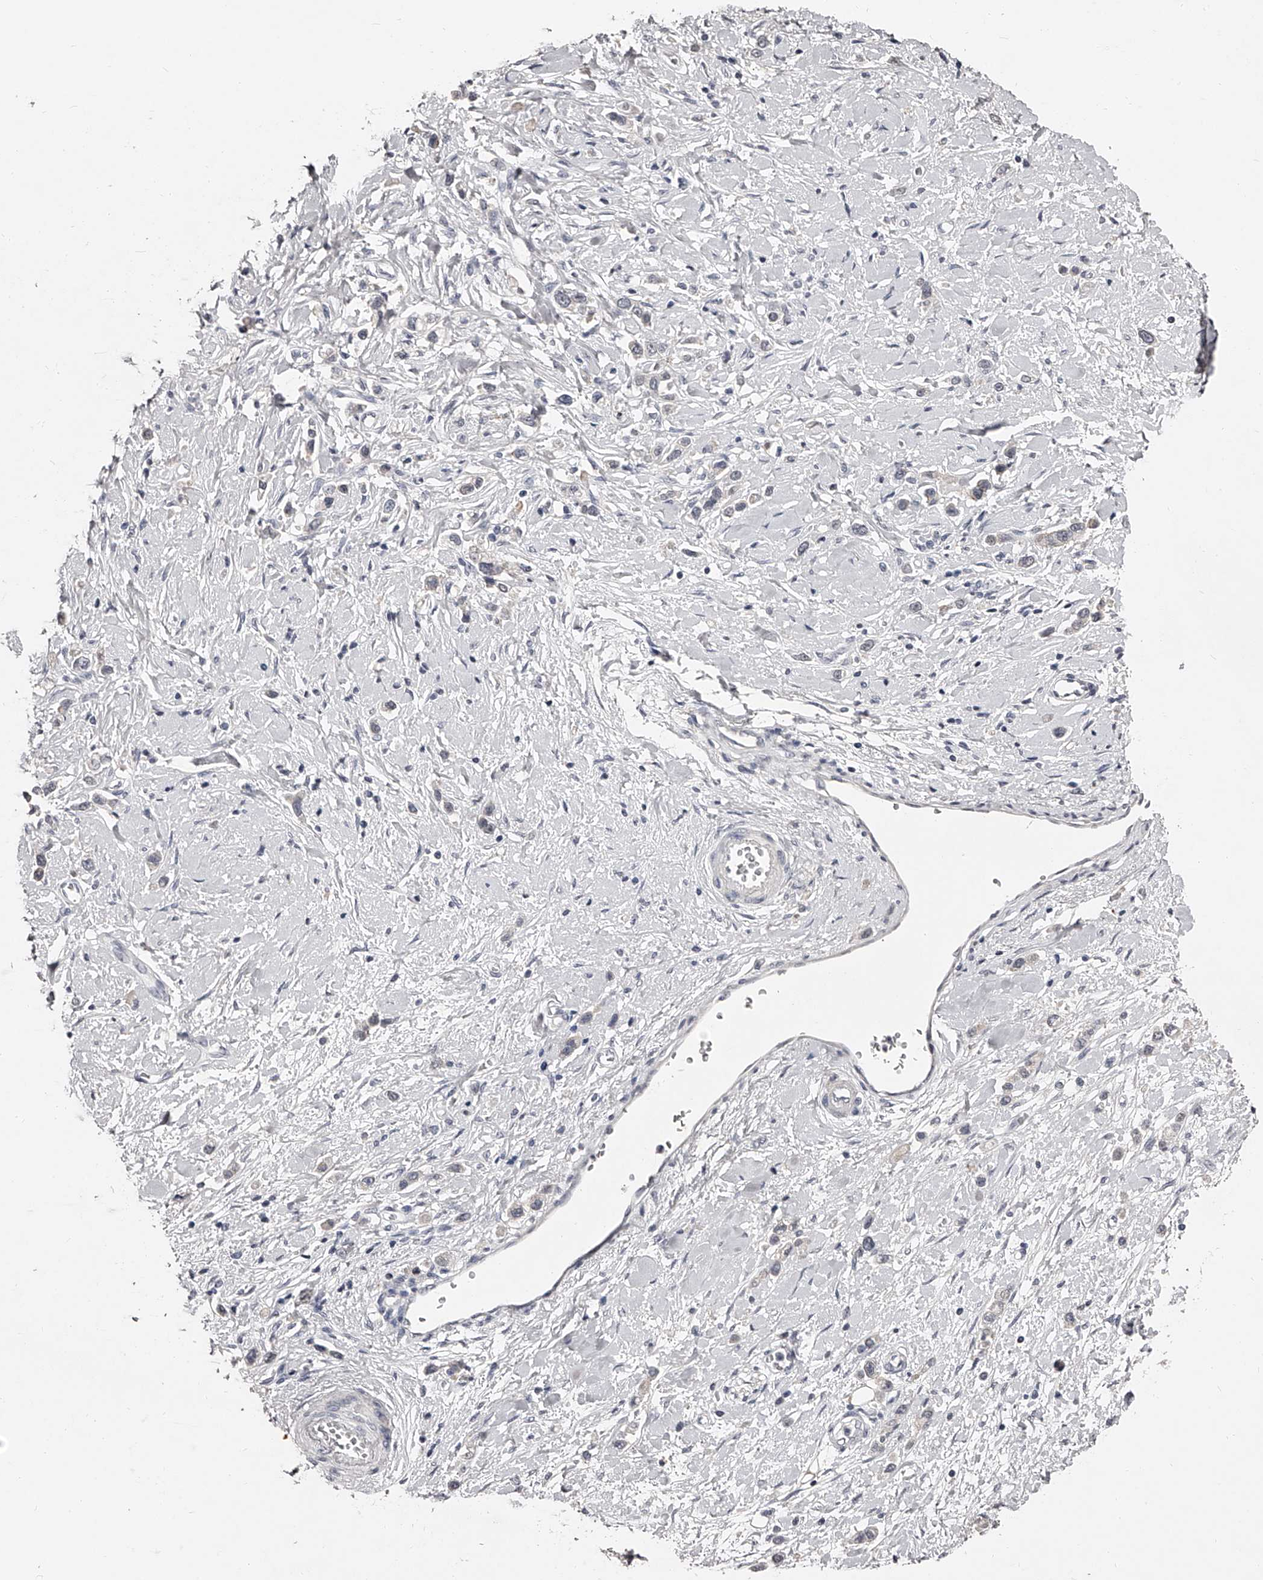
{"staining": {"intensity": "negative", "quantity": "none", "location": "none"}, "tissue": "stomach cancer", "cell_type": "Tumor cells", "image_type": "cancer", "snomed": [{"axis": "morphology", "description": "Adenocarcinoma, NOS"}, {"axis": "topography", "description": "Stomach"}], "caption": "There is no significant expression in tumor cells of stomach adenocarcinoma. (DAB (3,3'-diaminobenzidine) IHC with hematoxylin counter stain).", "gene": "NT5DC1", "patient": {"sex": "female", "age": 65}}